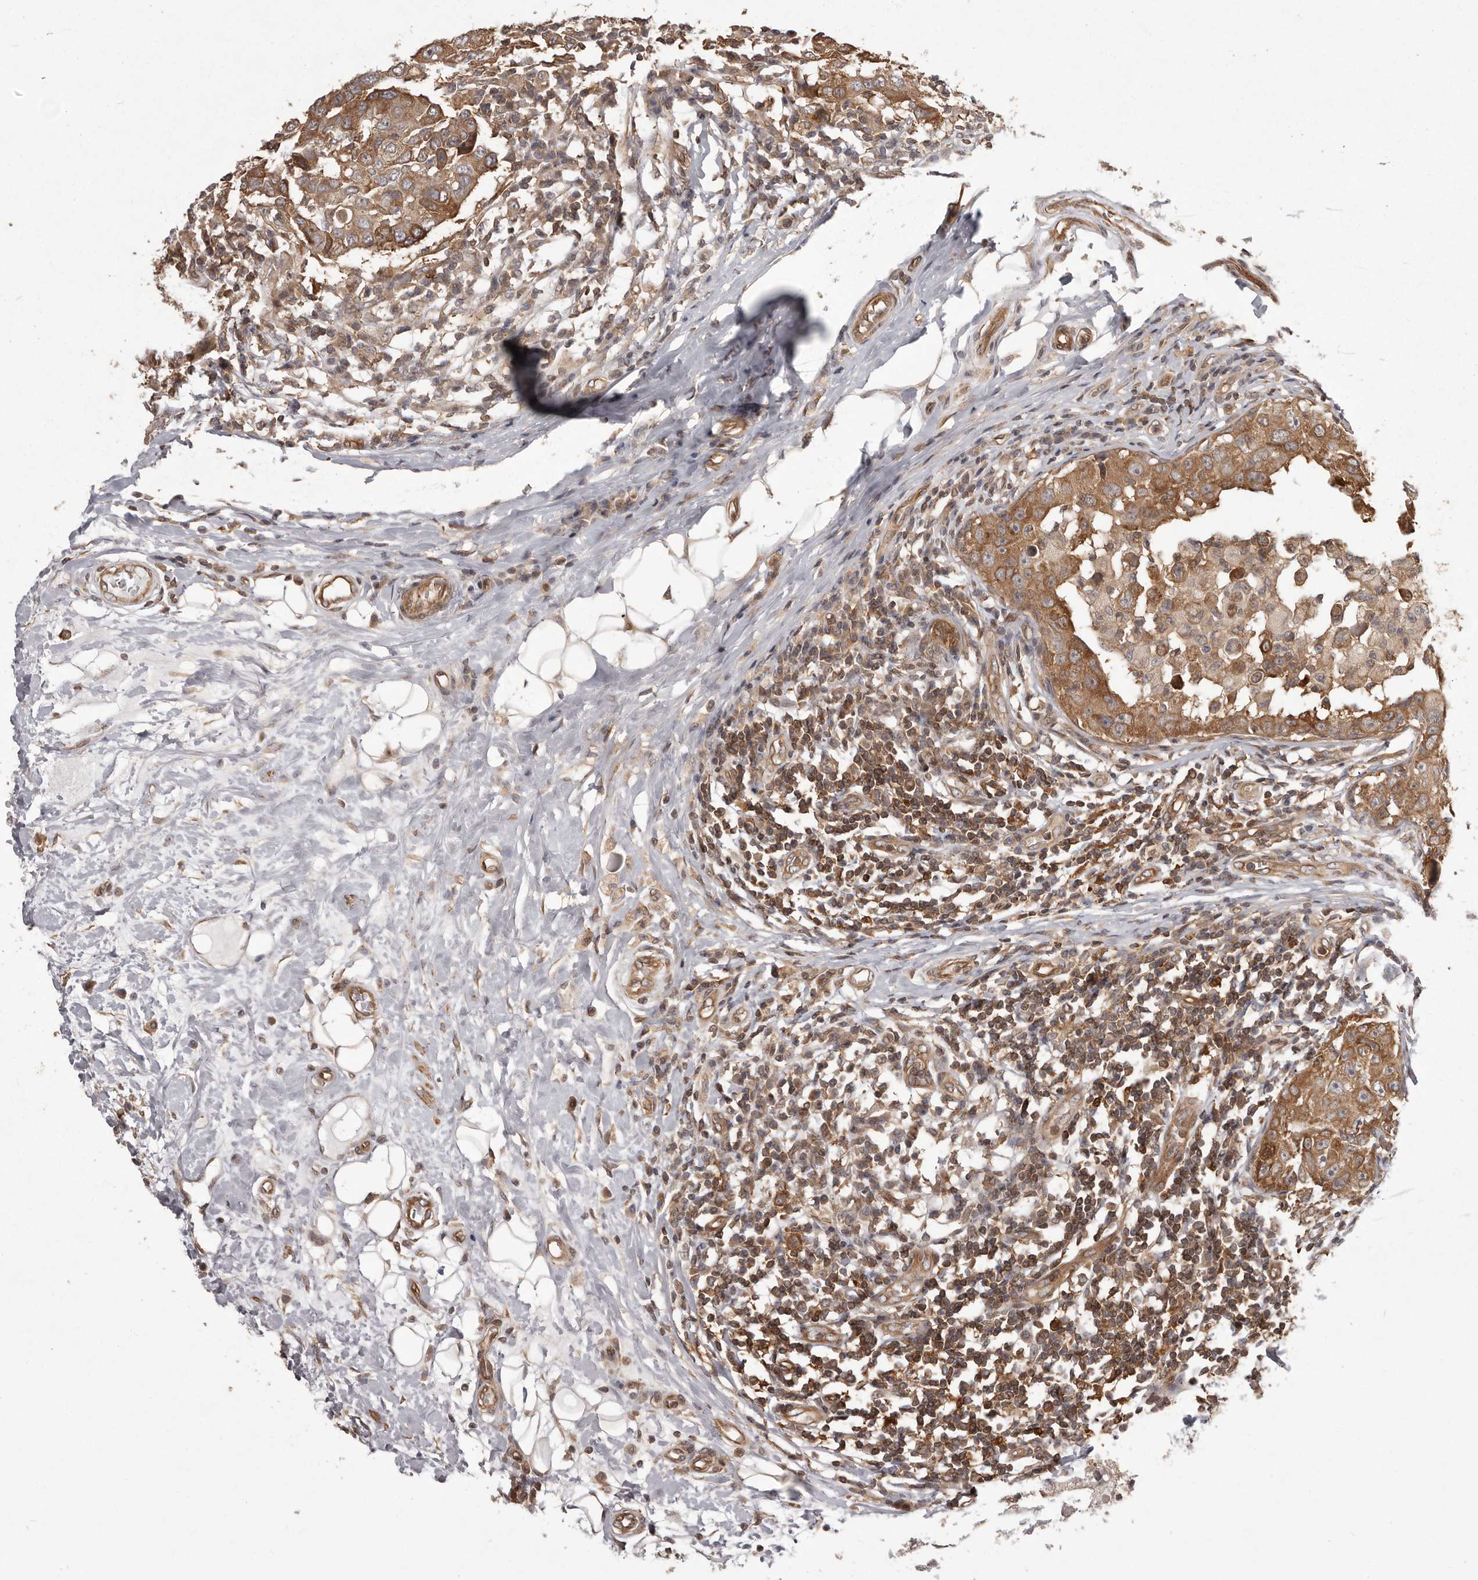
{"staining": {"intensity": "moderate", "quantity": ">75%", "location": "cytoplasmic/membranous"}, "tissue": "breast cancer", "cell_type": "Tumor cells", "image_type": "cancer", "snomed": [{"axis": "morphology", "description": "Duct carcinoma"}, {"axis": "topography", "description": "Breast"}], "caption": "Approximately >75% of tumor cells in human infiltrating ductal carcinoma (breast) exhibit moderate cytoplasmic/membranous protein positivity as visualized by brown immunohistochemical staining.", "gene": "NFKBIA", "patient": {"sex": "female", "age": 27}}